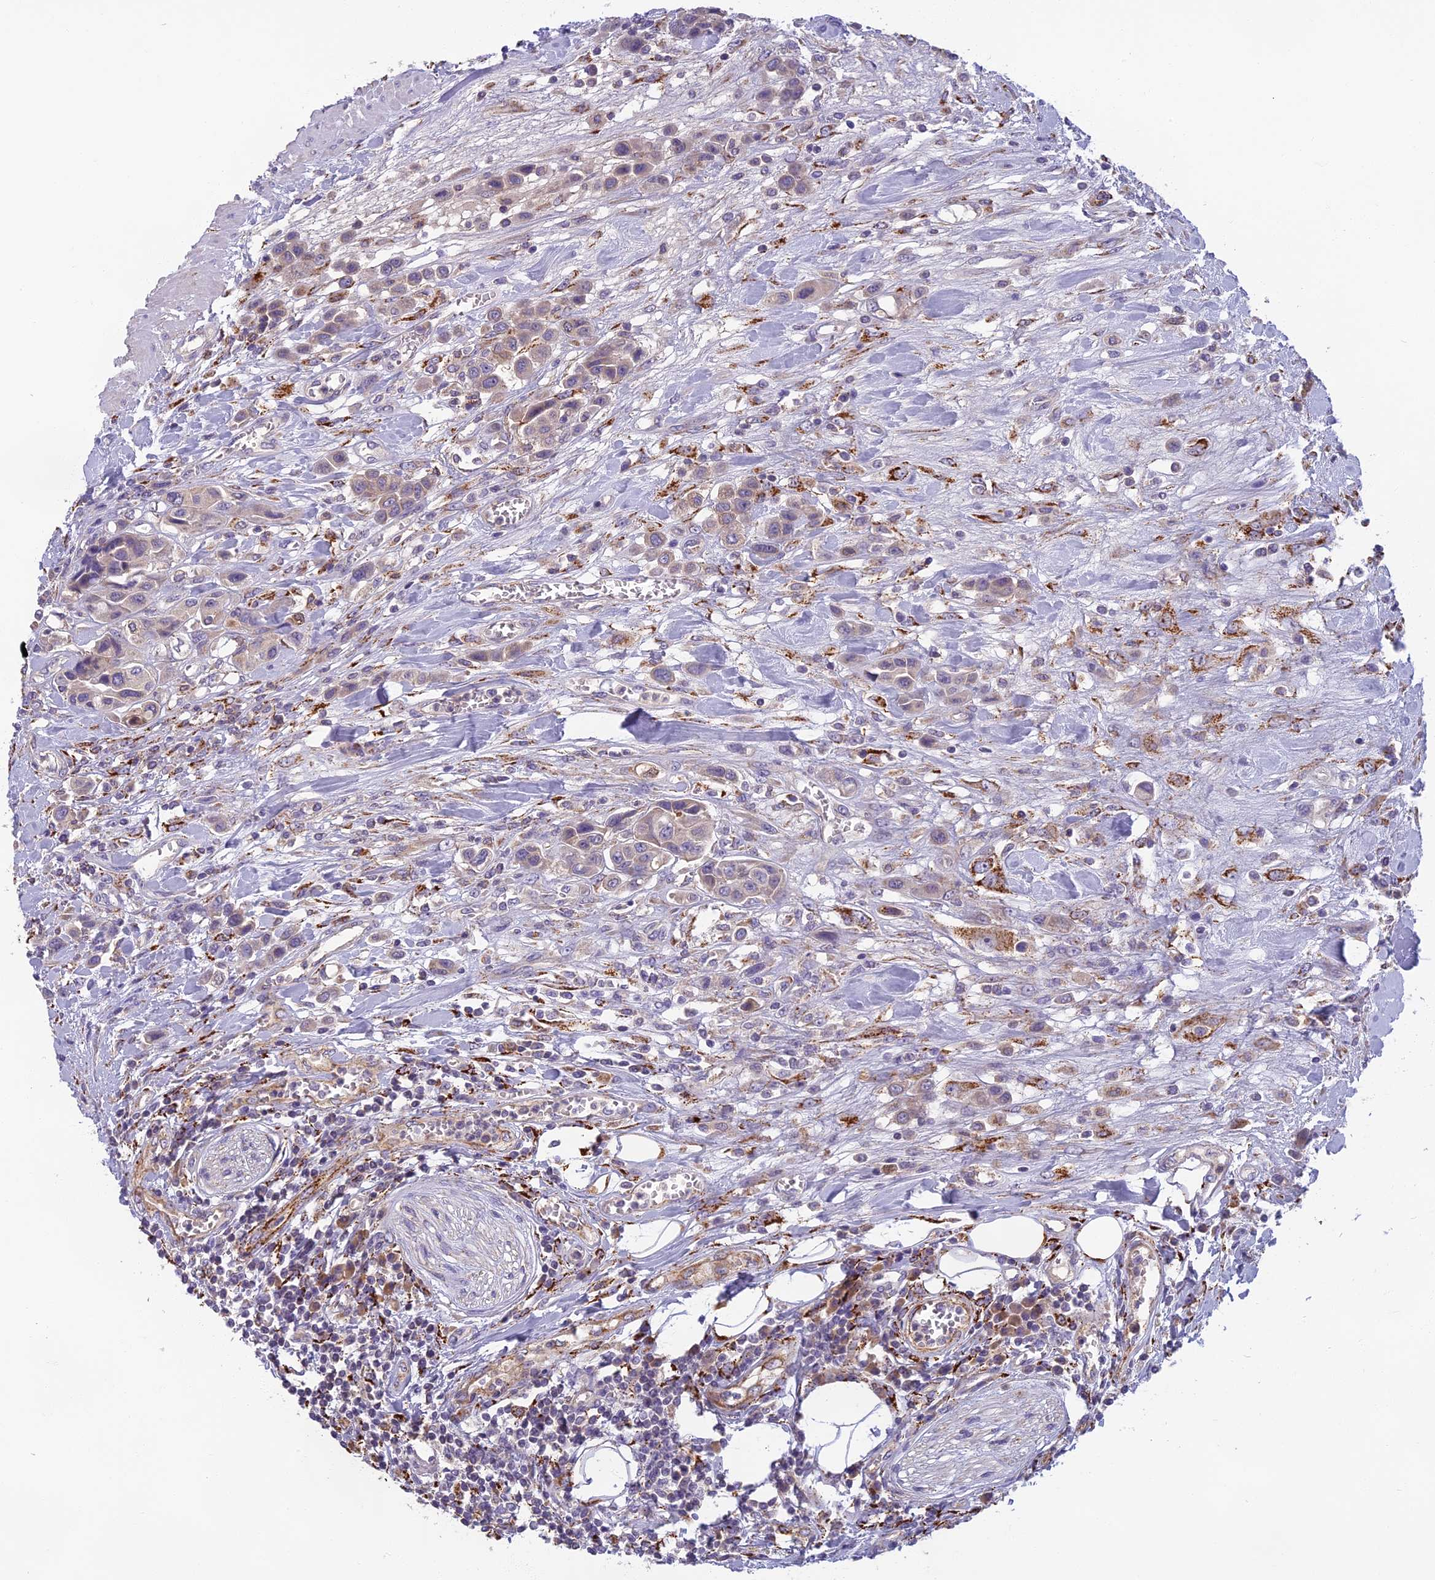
{"staining": {"intensity": "weak", "quantity": "25%-75%", "location": "cytoplasmic/membranous"}, "tissue": "urothelial cancer", "cell_type": "Tumor cells", "image_type": "cancer", "snomed": [{"axis": "morphology", "description": "Urothelial carcinoma, High grade"}, {"axis": "topography", "description": "Urinary bladder"}], "caption": "Immunohistochemical staining of high-grade urothelial carcinoma demonstrates low levels of weak cytoplasmic/membranous positivity in approximately 25%-75% of tumor cells.", "gene": "SEMA7A", "patient": {"sex": "male", "age": 50}}